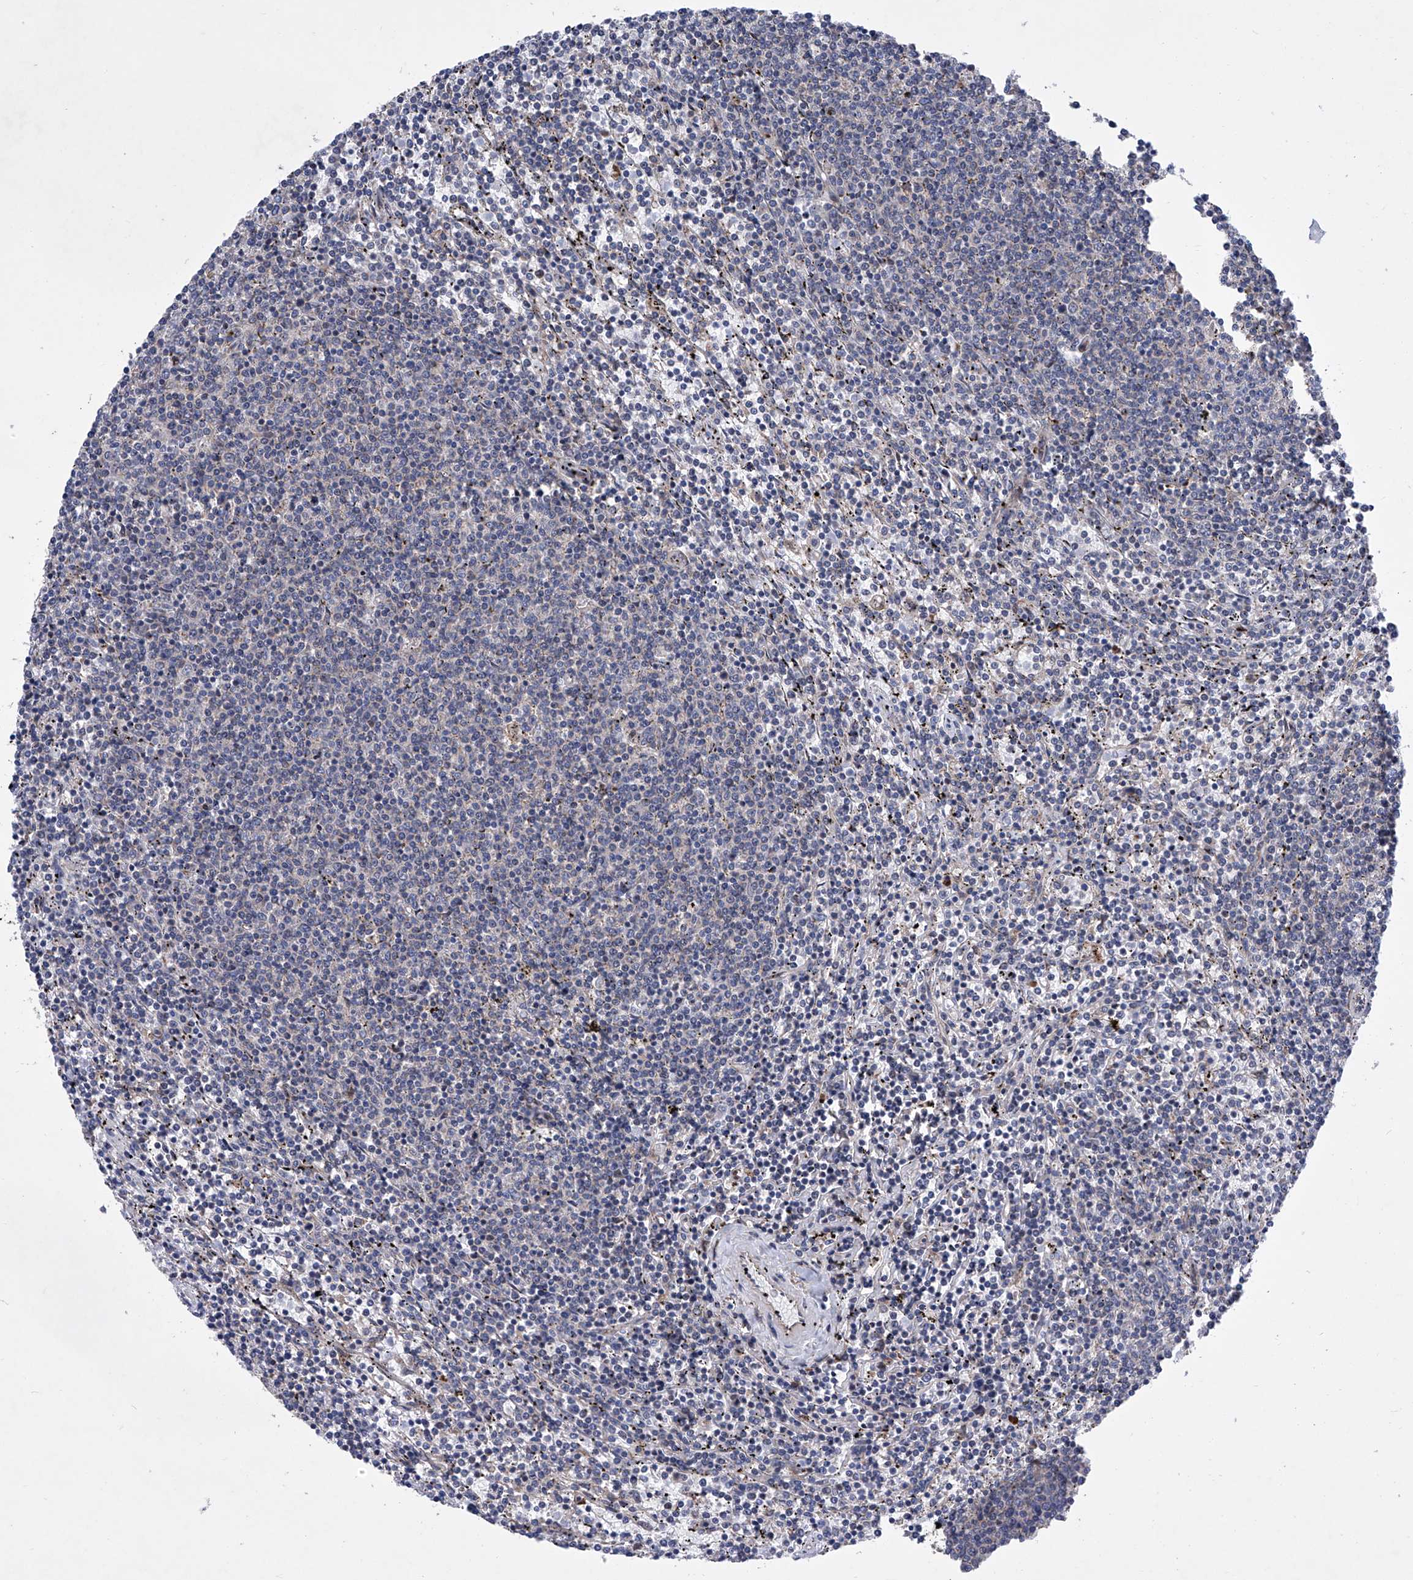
{"staining": {"intensity": "negative", "quantity": "none", "location": "none"}, "tissue": "lymphoma", "cell_type": "Tumor cells", "image_type": "cancer", "snomed": [{"axis": "morphology", "description": "Malignant lymphoma, non-Hodgkin's type, Low grade"}, {"axis": "topography", "description": "Spleen"}], "caption": "This is an IHC image of human malignant lymphoma, non-Hodgkin's type (low-grade). There is no staining in tumor cells.", "gene": "KTI12", "patient": {"sex": "female", "age": 50}}